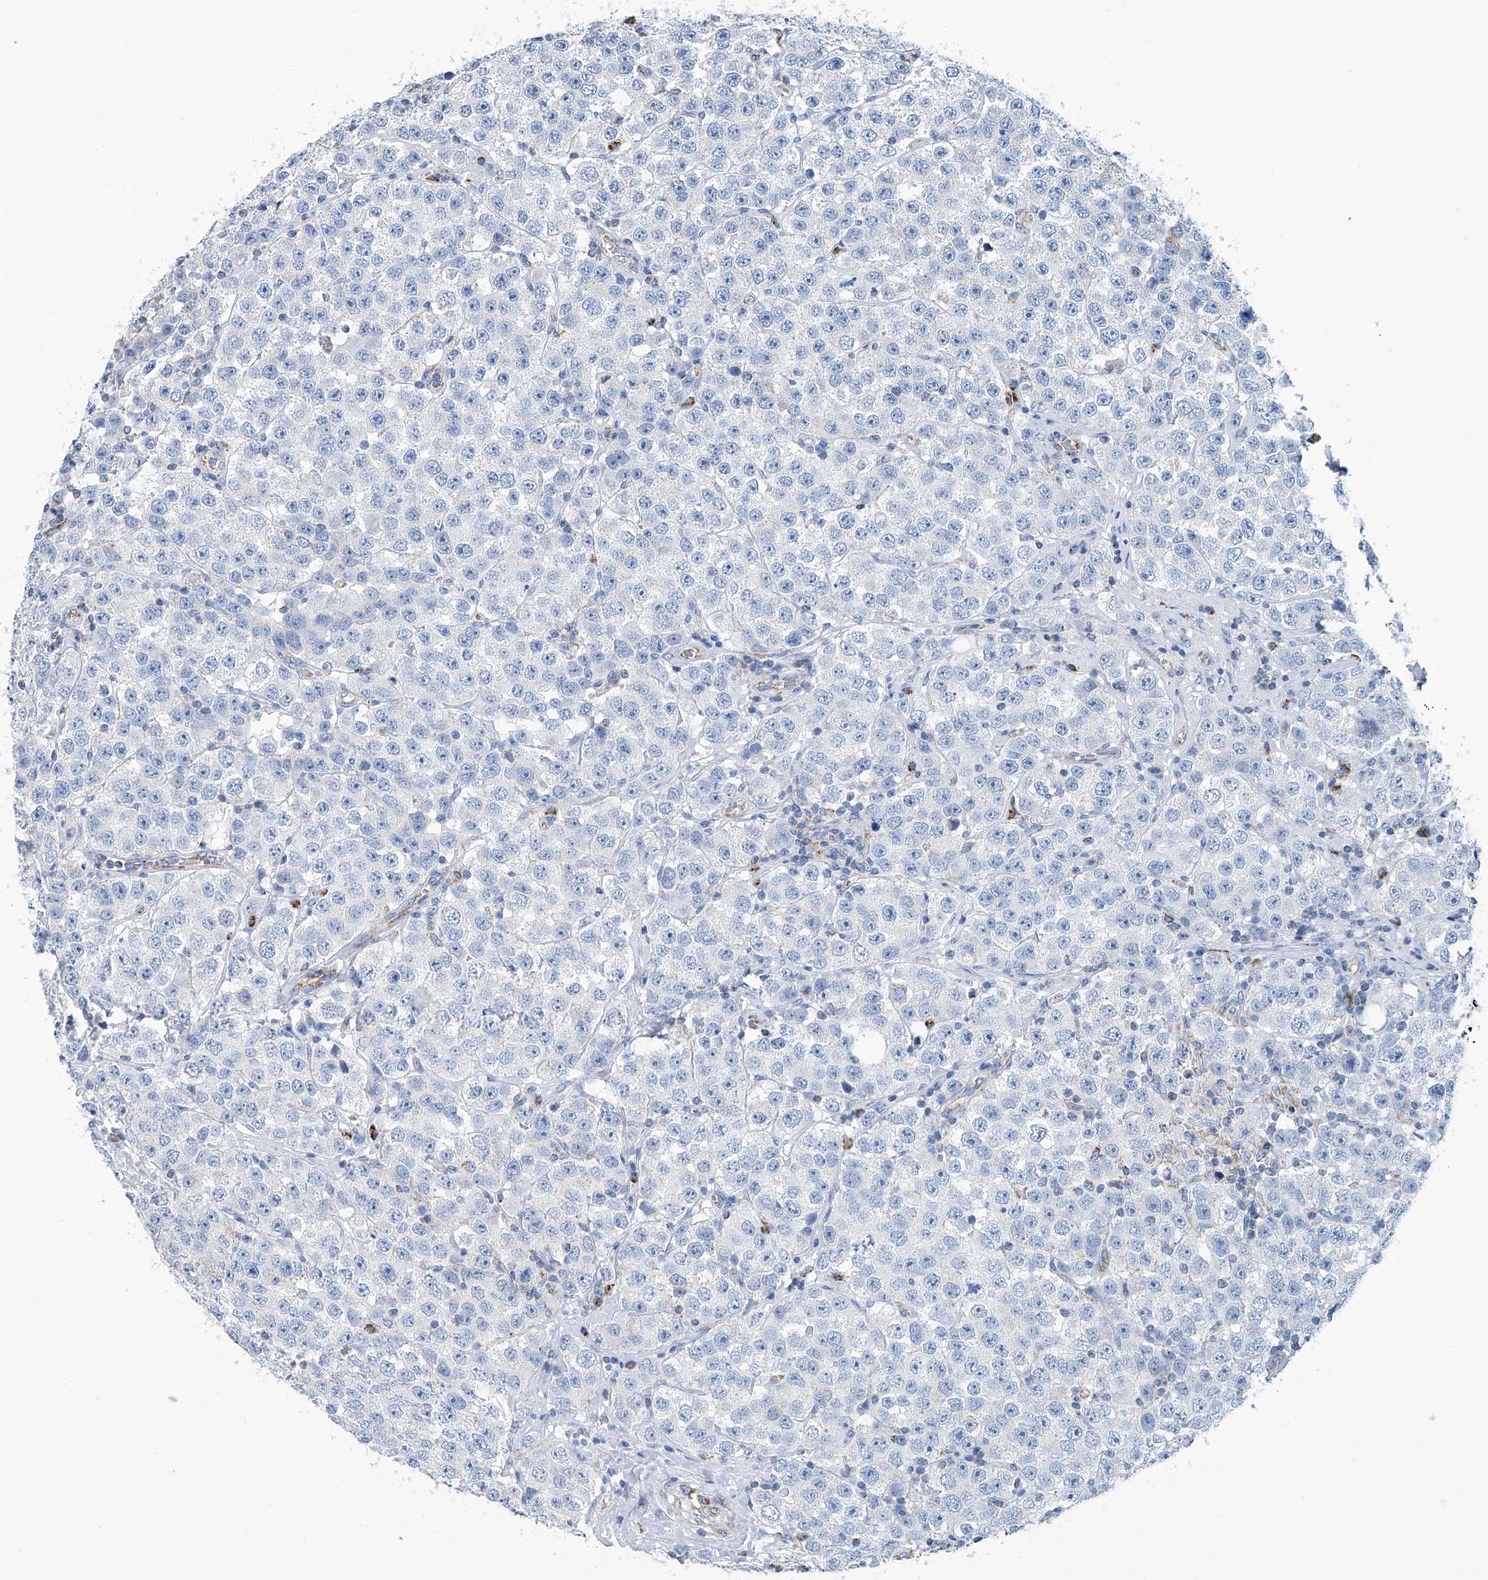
{"staining": {"intensity": "negative", "quantity": "none", "location": "none"}, "tissue": "testis cancer", "cell_type": "Tumor cells", "image_type": "cancer", "snomed": [{"axis": "morphology", "description": "Seminoma, NOS"}, {"axis": "topography", "description": "Testis"}], "caption": "The histopathology image reveals no significant expression in tumor cells of testis cancer. The staining was performed using DAB (3,3'-diaminobenzidine) to visualize the protein expression in brown, while the nuclei were stained in blue with hematoxylin (Magnification: 20x).", "gene": "MT-ND1", "patient": {"sex": "male", "age": 28}}